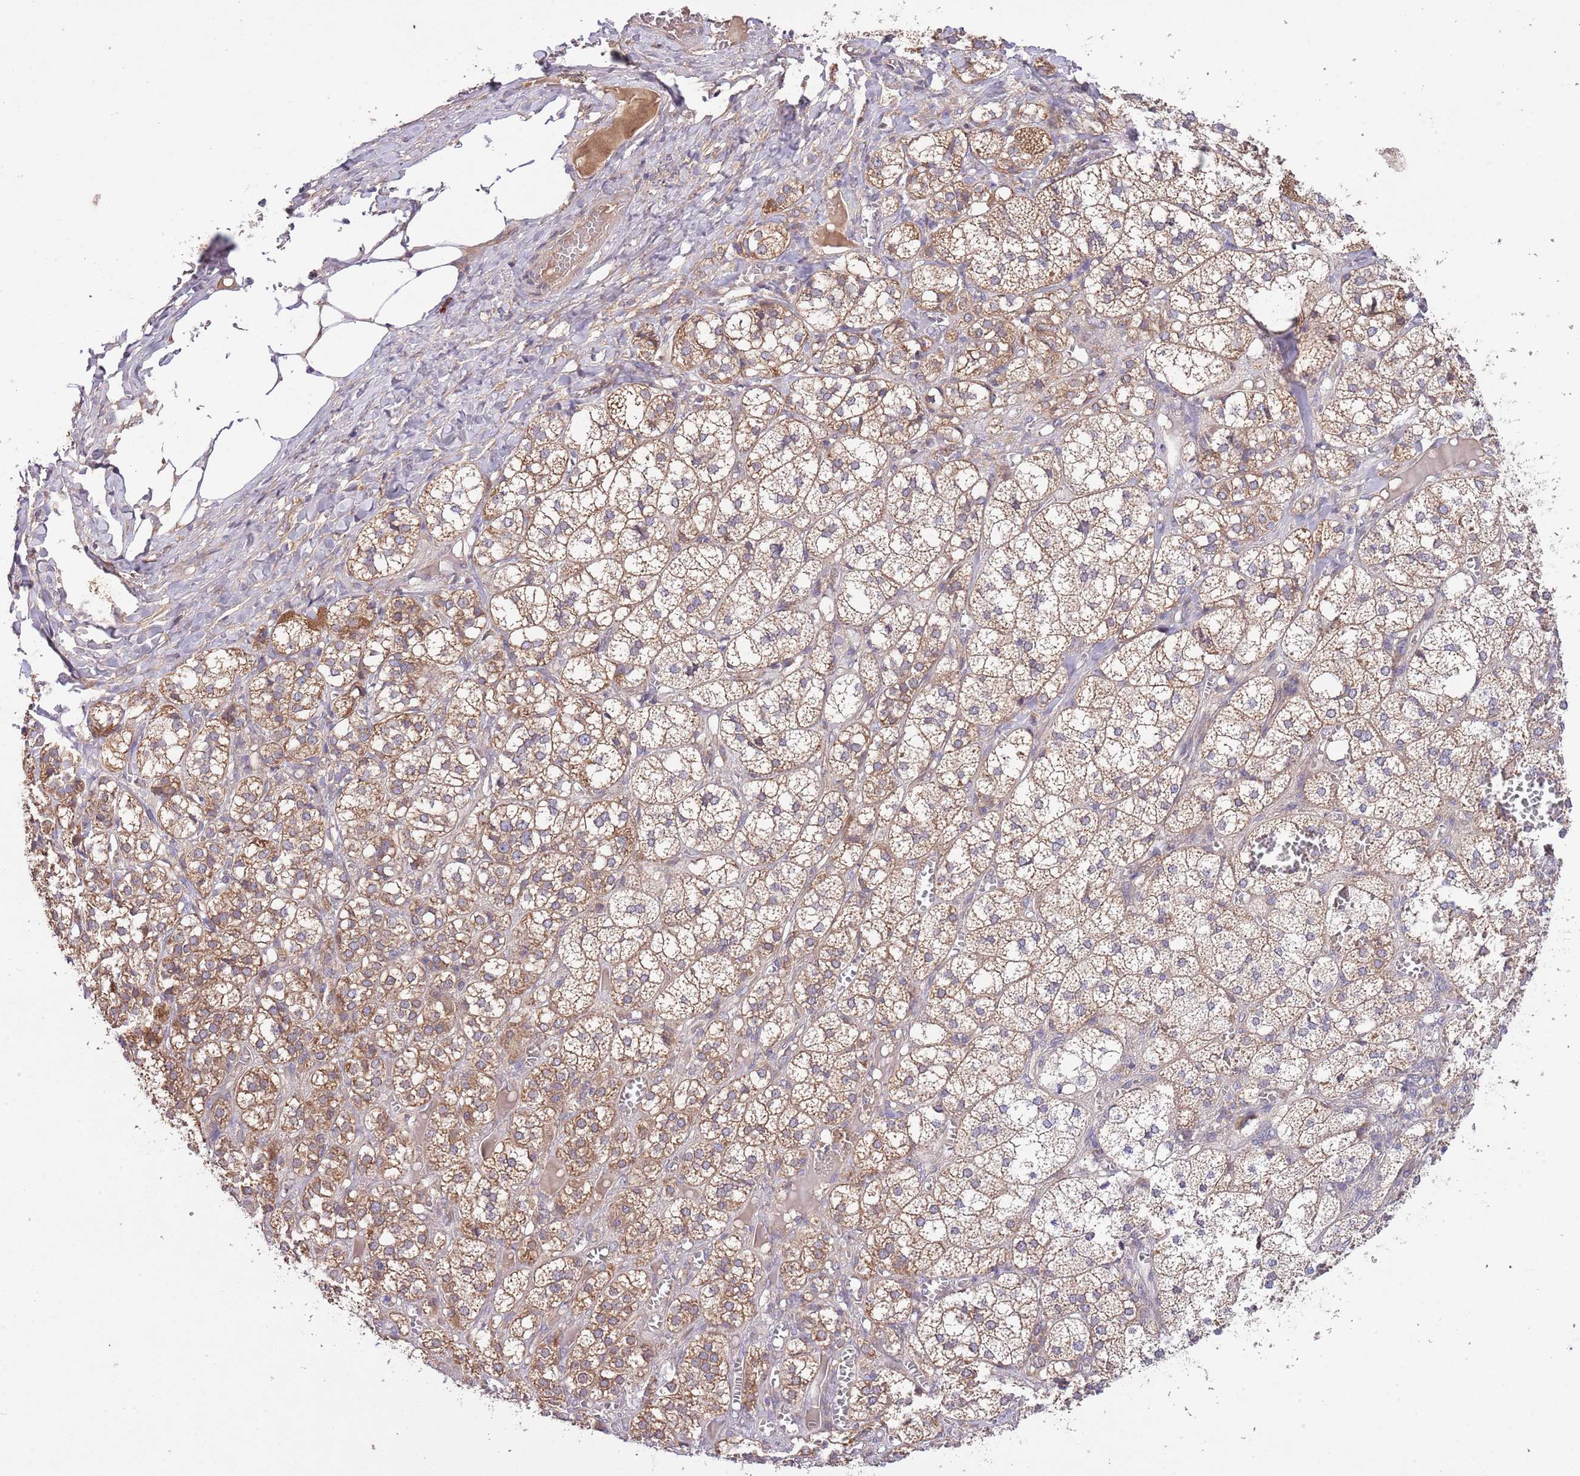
{"staining": {"intensity": "moderate", "quantity": ">75%", "location": "cytoplasmic/membranous"}, "tissue": "adrenal gland", "cell_type": "Glandular cells", "image_type": "normal", "snomed": [{"axis": "morphology", "description": "Normal tissue, NOS"}, {"axis": "topography", "description": "Adrenal gland"}], "caption": "A brown stain highlights moderate cytoplasmic/membranous positivity of a protein in glandular cells of unremarkable human adrenal gland.", "gene": "MFNG", "patient": {"sex": "female", "age": 61}}